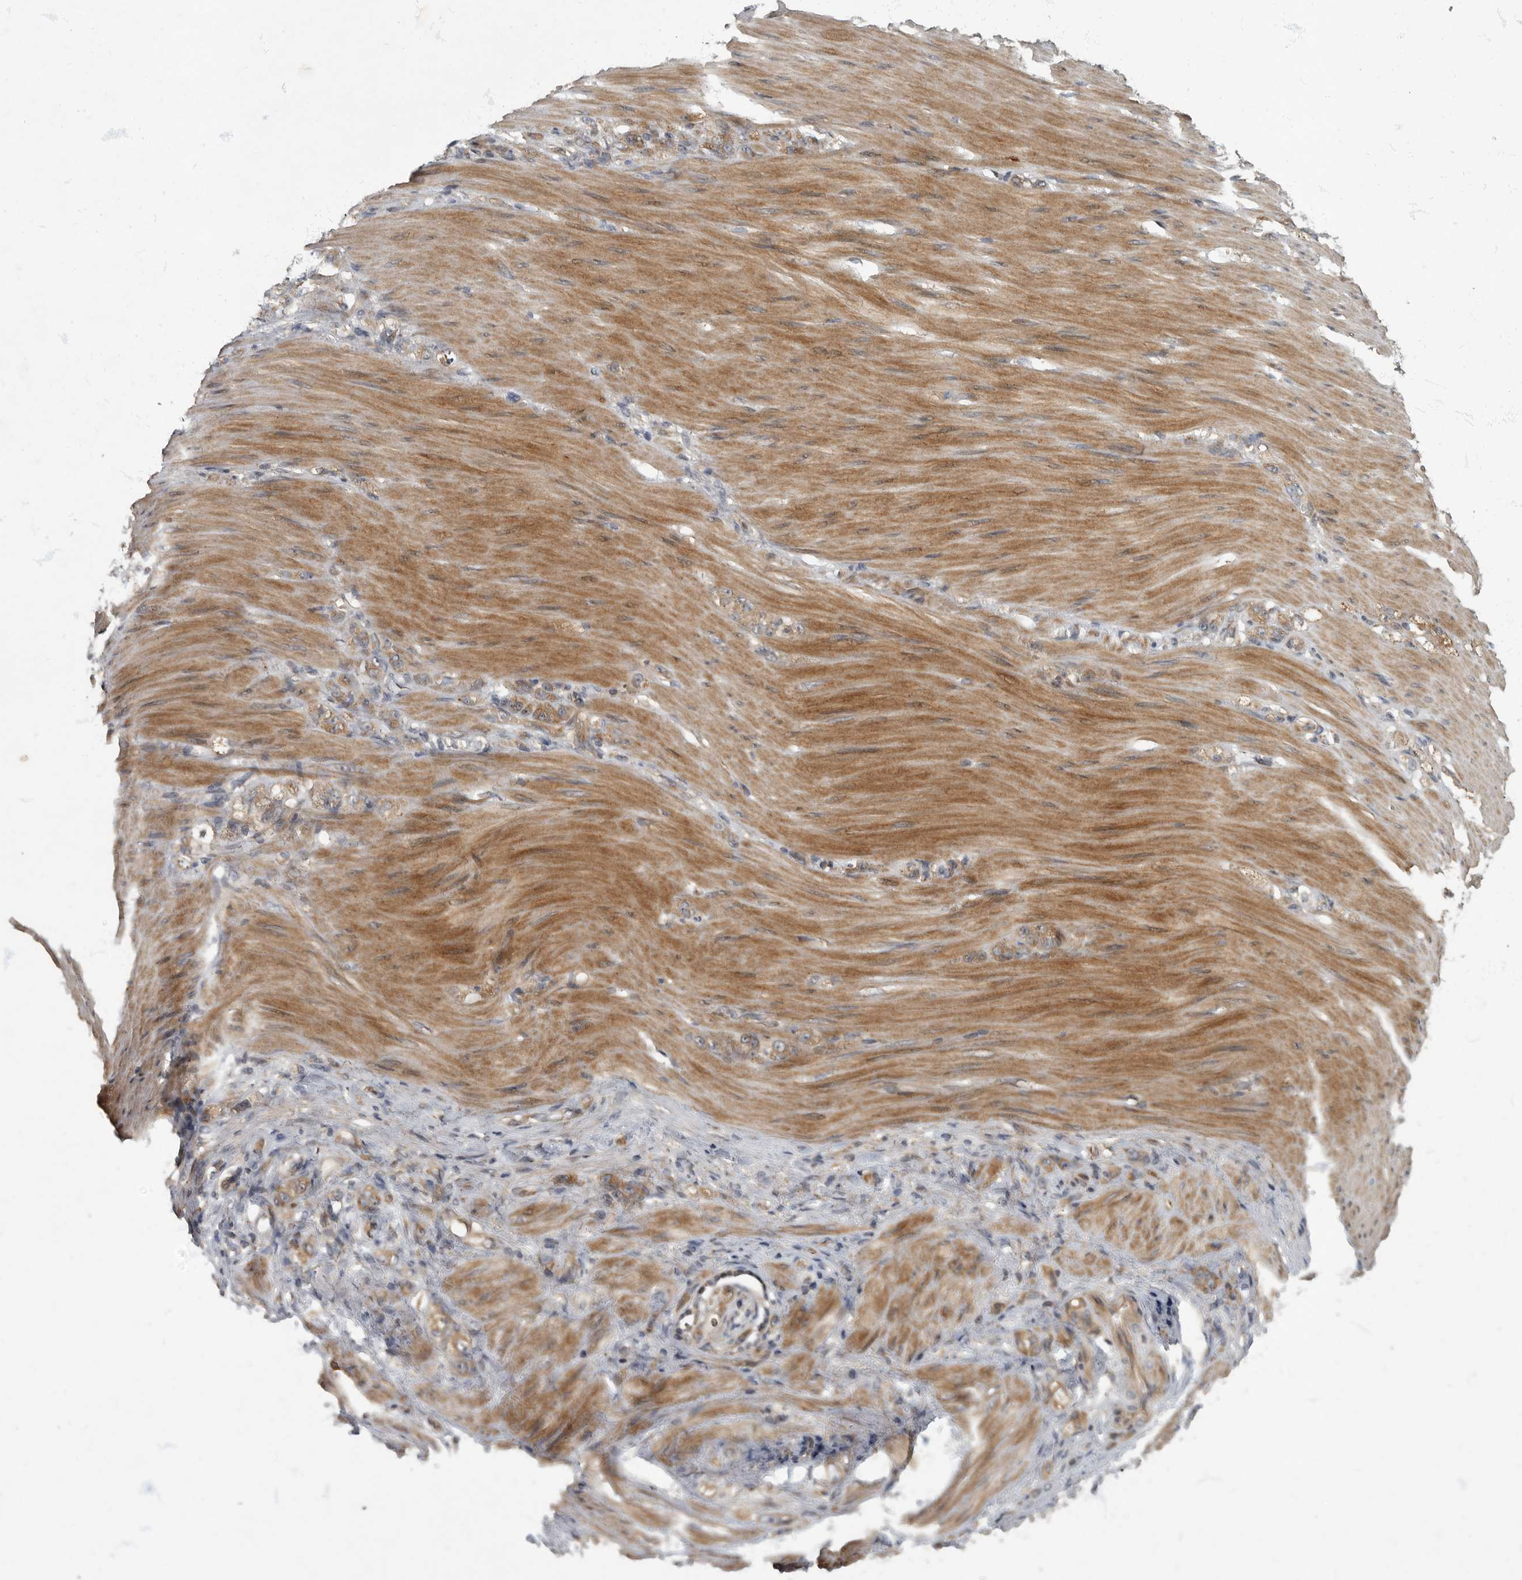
{"staining": {"intensity": "moderate", "quantity": ">75%", "location": "cytoplasmic/membranous"}, "tissue": "stomach cancer", "cell_type": "Tumor cells", "image_type": "cancer", "snomed": [{"axis": "morphology", "description": "Normal tissue, NOS"}, {"axis": "morphology", "description": "Adenocarcinoma, NOS"}, {"axis": "topography", "description": "Stomach"}], "caption": "About >75% of tumor cells in stomach adenocarcinoma exhibit moderate cytoplasmic/membranous protein staining as visualized by brown immunohistochemical staining.", "gene": "IQCK", "patient": {"sex": "male", "age": 82}}